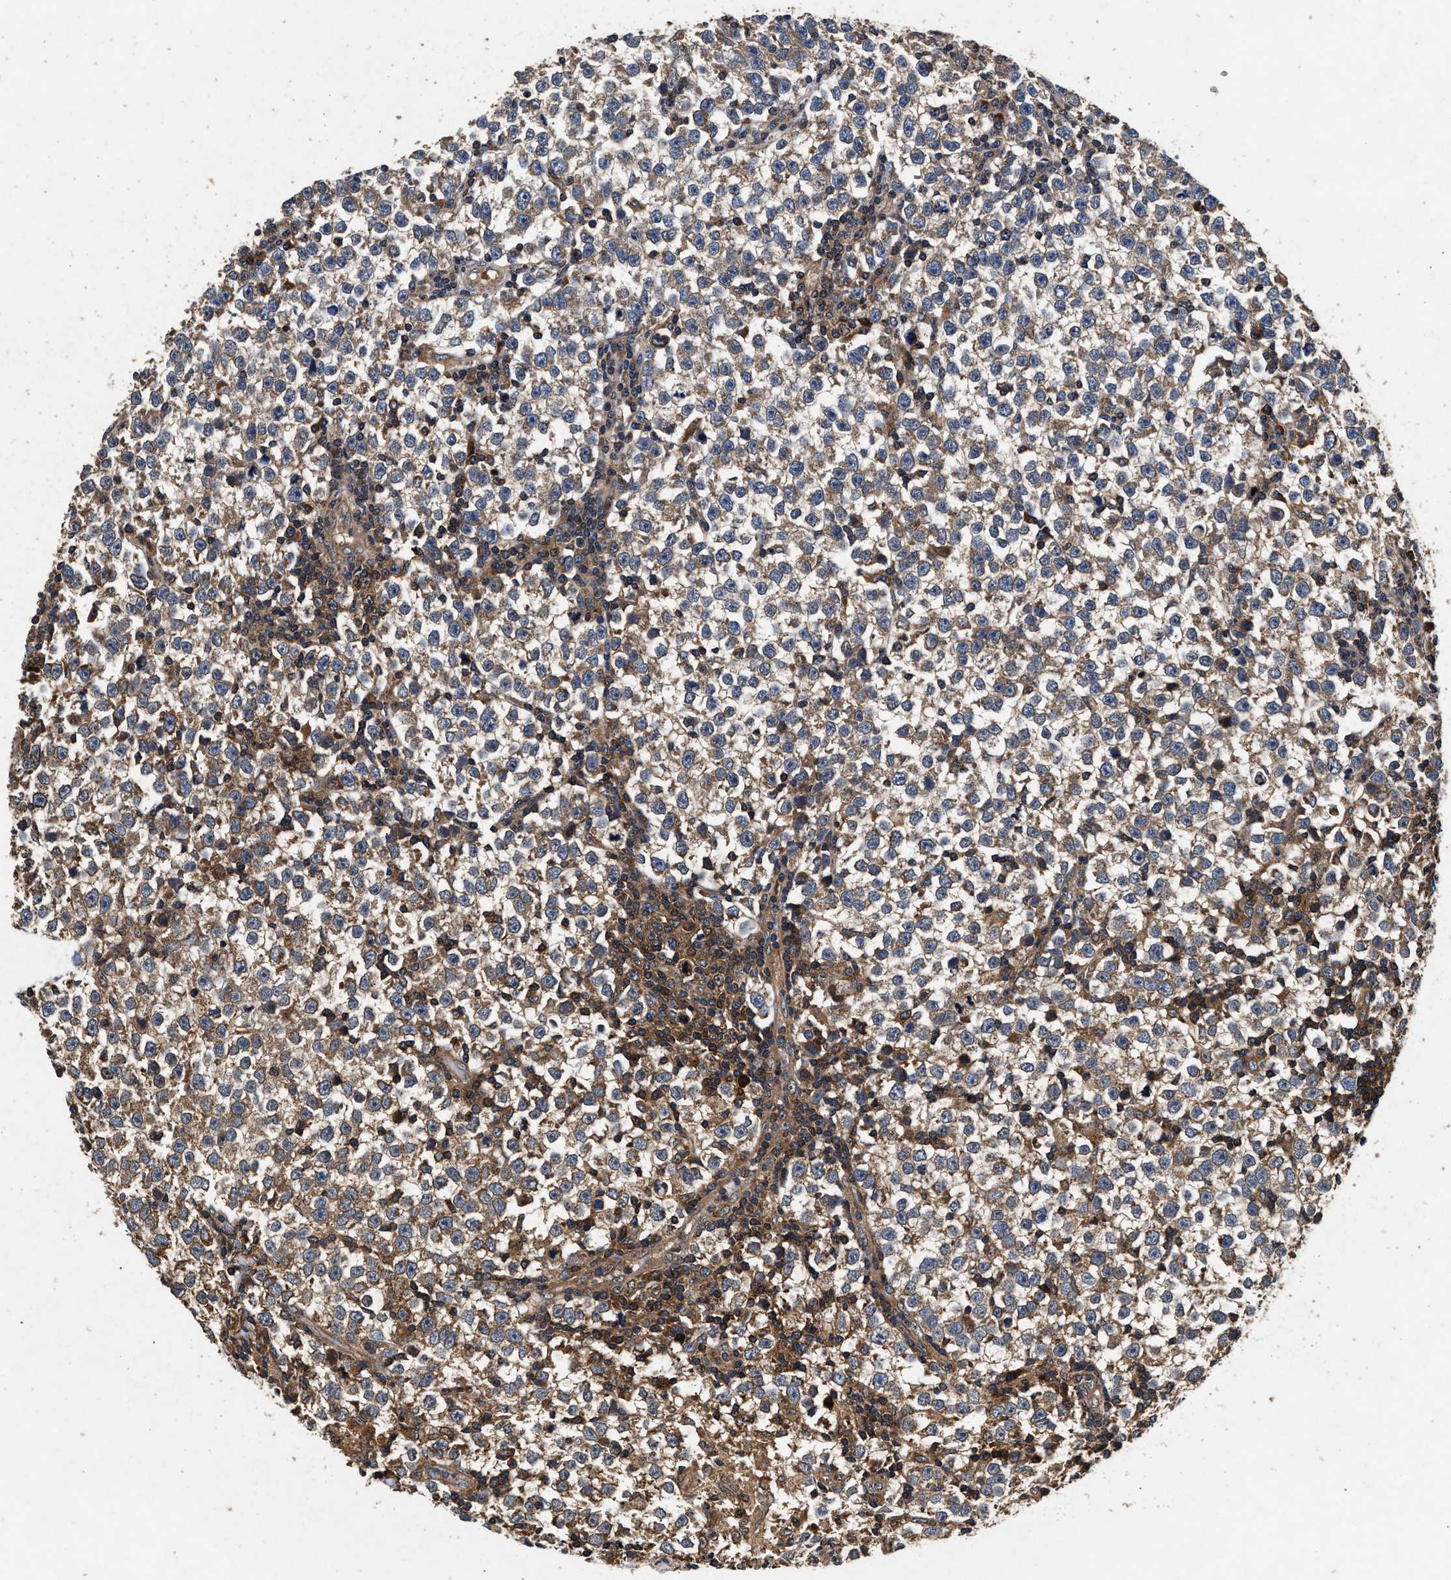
{"staining": {"intensity": "weak", "quantity": ">75%", "location": "cytoplasmic/membranous"}, "tissue": "testis cancer", "cell_type": "Tumor cells", "image_type": "cancer", "snomed": [{"axis": "morphology", "description": "Seminoma, NOS"}, {"axis": "topography", "description": "Testis"}], "caption": "Immunohistochemical staining of testis cancer (seminoma) exhibits low levels of weak cytoplasmic/membranous protein staining in approximately >75% of tumor cells. The staining was performed using DAB (3,3'-diaminobenzidine), with brown indicating positive protein expression. Nuclei are stained blue with hematoxylin.", "gene": "NFKB2", "patient": {"sex": "male", "age": 43}}